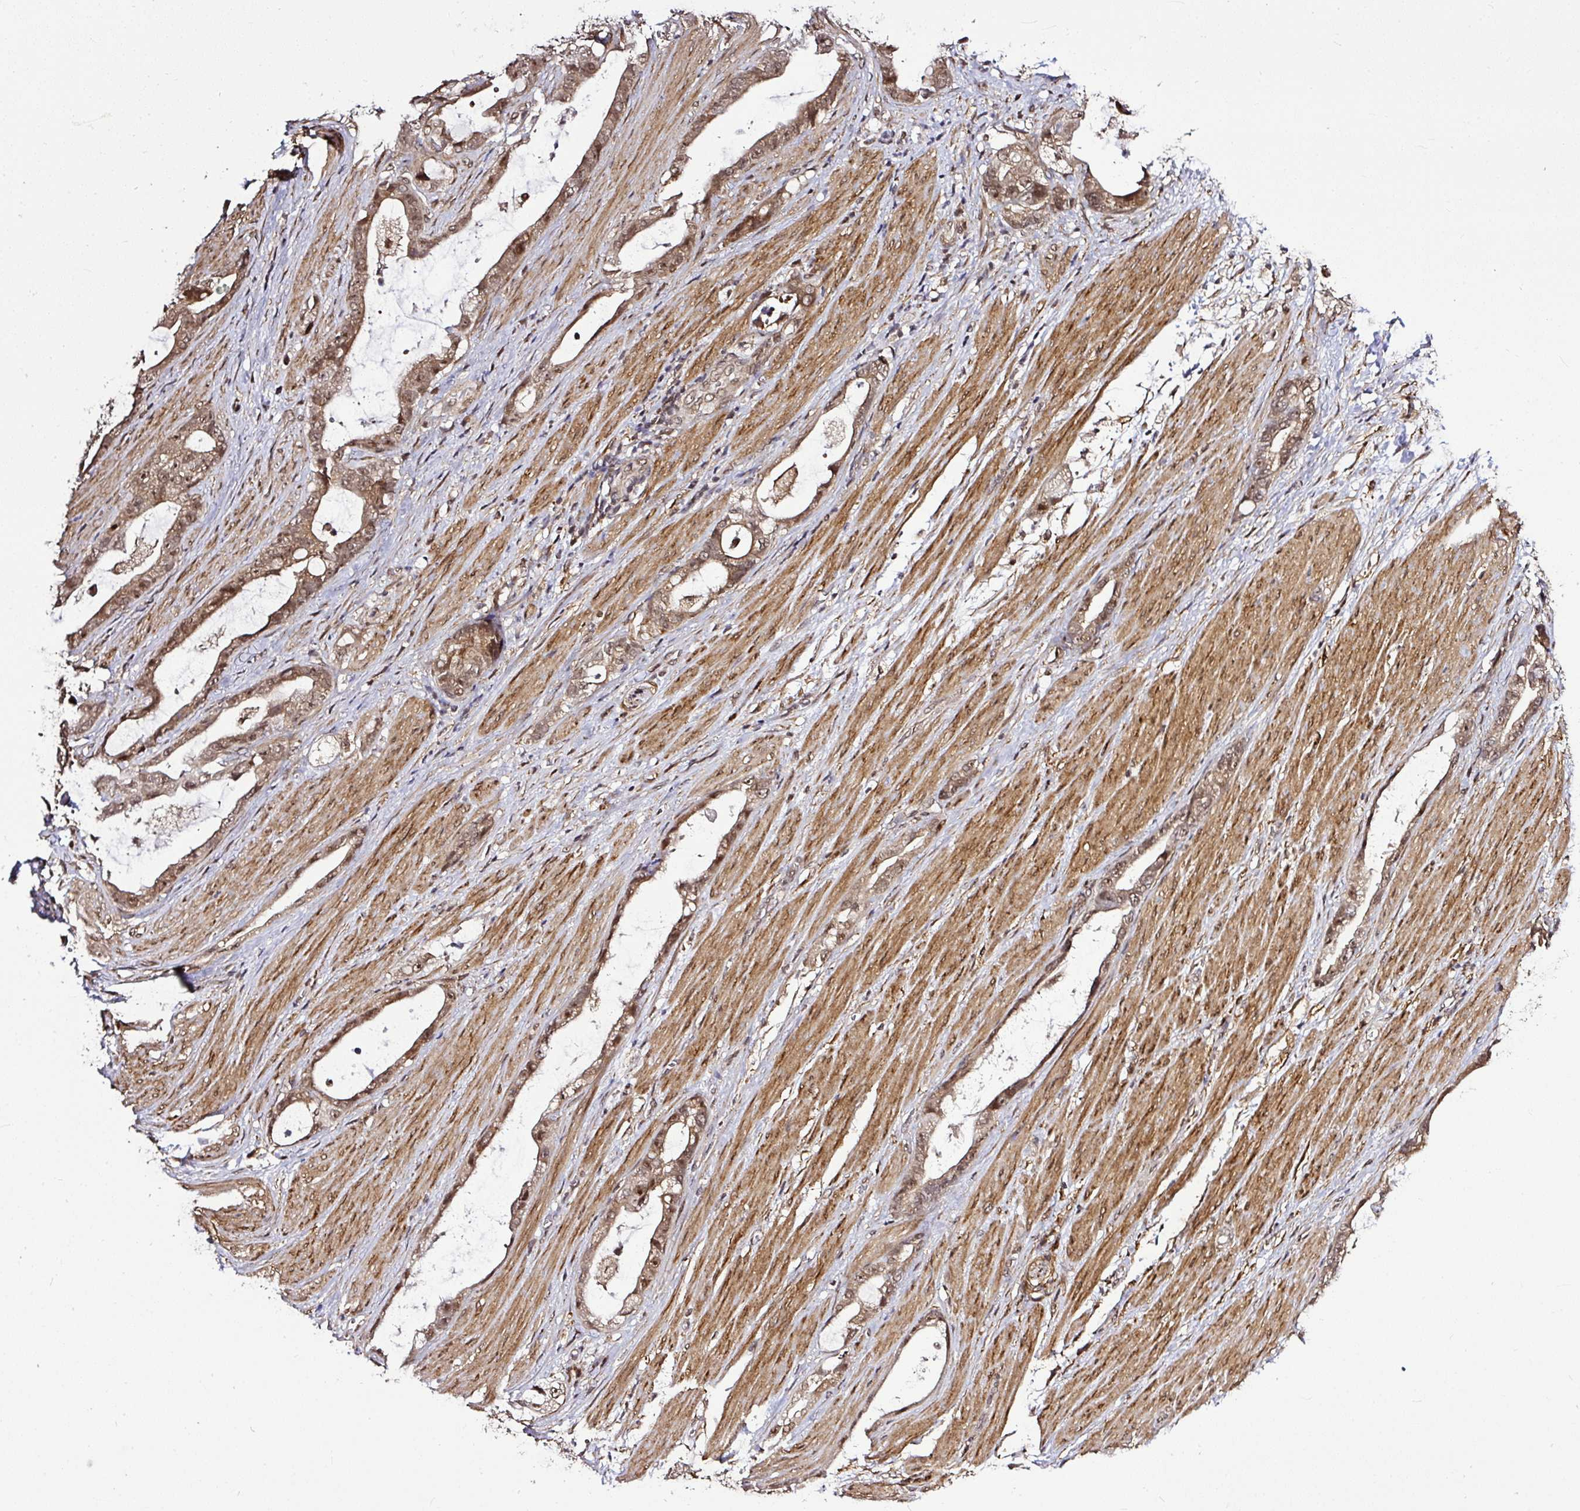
{"staining": {"intensity": "moderate", "quantity": ">75%", "location": "cytoplasmic/membranous,nuclear"}, "tissue": "stomach cancer", "cell_type": "Tumor cells", "image_type": "cancer", "snomed": [{"axis": "morphology", "description": "Adenocarcinoma, NOS"}, {"axis": "topography", "description": "Stomach"}], "caption": "Moderate cytoplasmic/membranous and nuclear staining for a protein is seen in approximately >75% of tumor cells of stomach adenocarcinoma using IHC.", "gene": "FAM153A", "patient": {"sex": "male", "age": 55}}